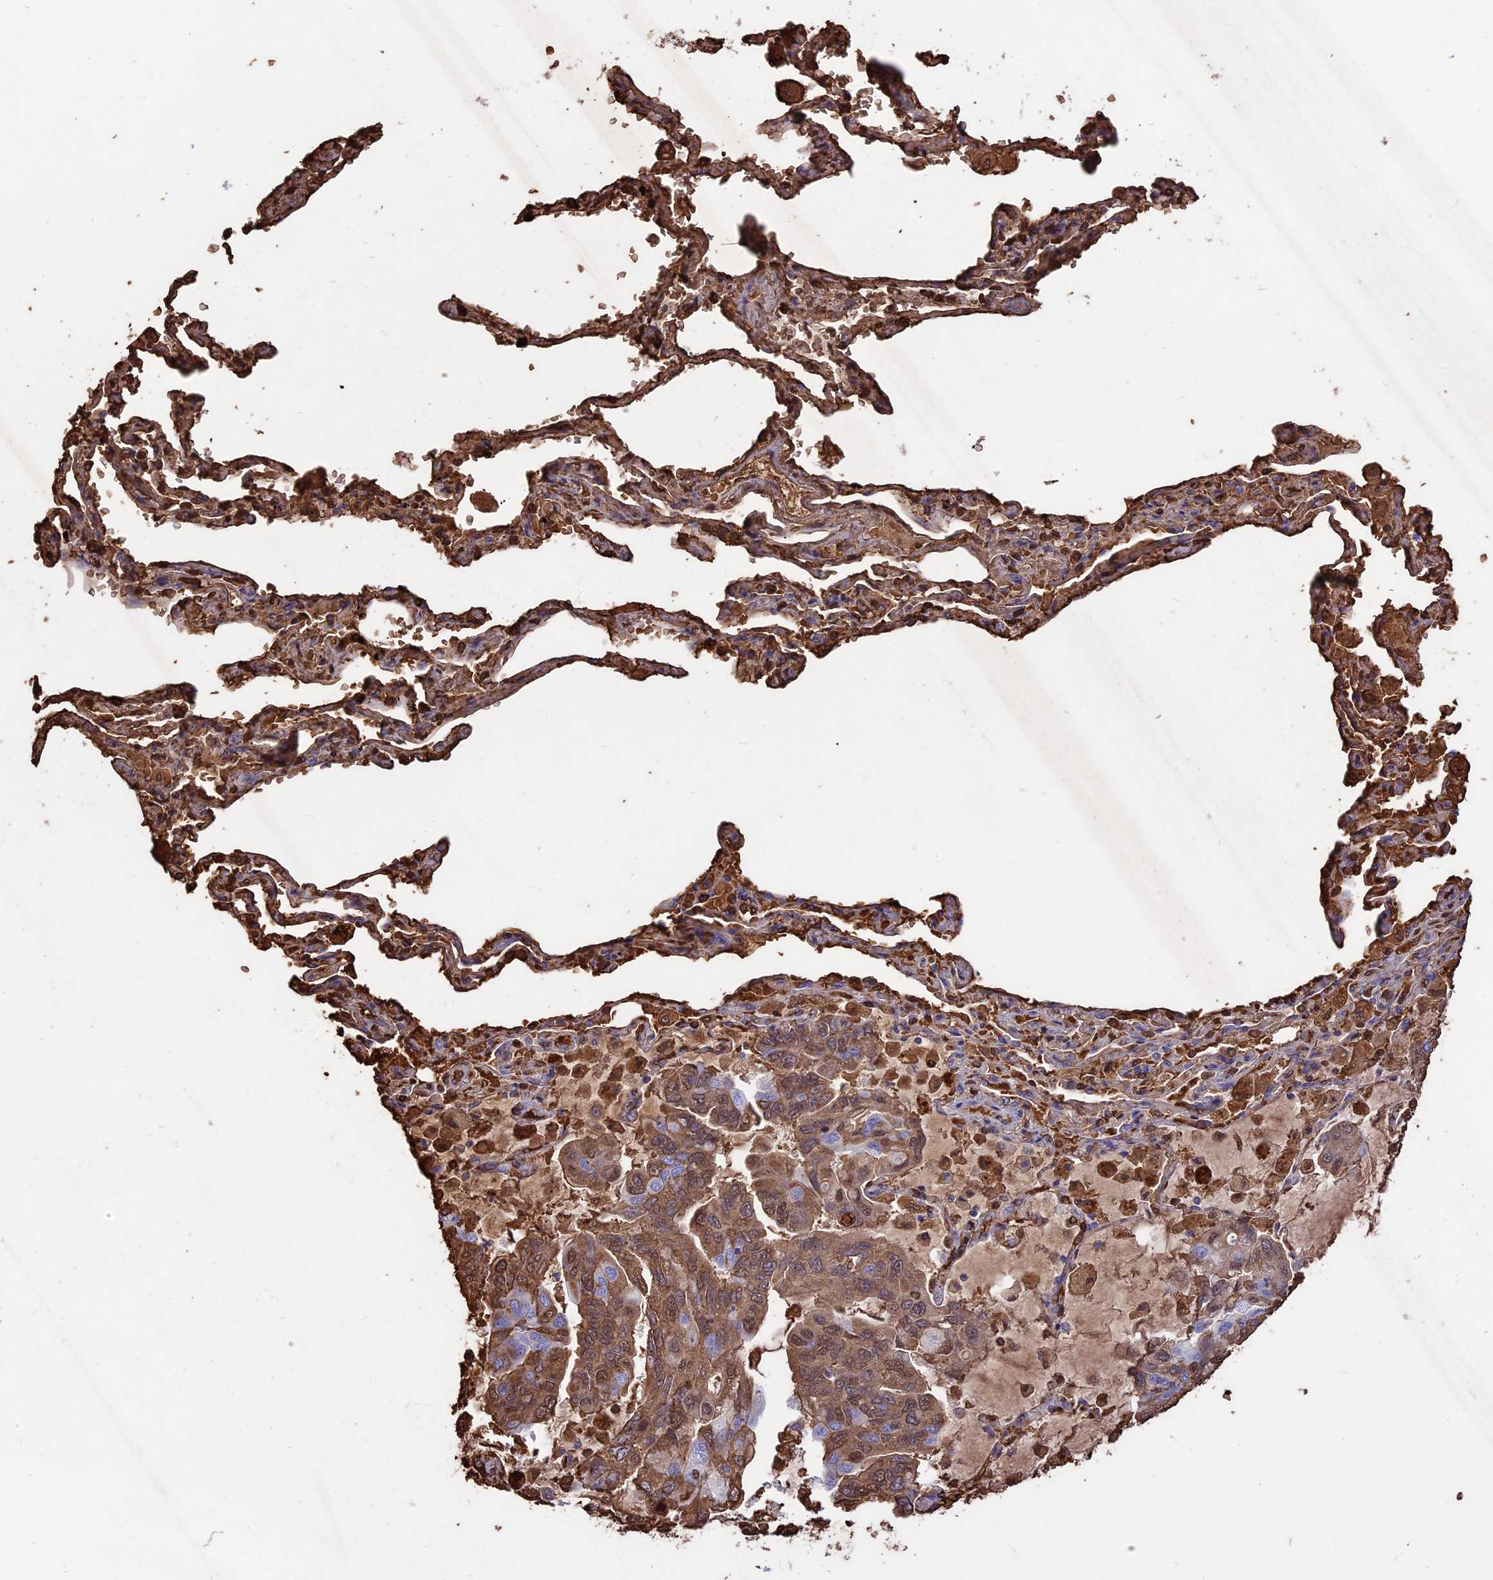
{"staining": {"intensity": "weak", "quantity": "<25%", "location": "cytoplasmic/membranous"}, "tissue": "lung cancer", "cell_type": "Tumor cells", "image_type": "cancer", "snomed": [{"axis": "morphology", "description": "Adenocarcinoma, NOS"}, {"axis": "topography", "description": "Lung"}], "caption": "Protein analysis of lung adenocarcinoma displays no significant positivity in tumor cells.", "gene": "TTC4", "patient": {"sex": "male", "age": 64}}